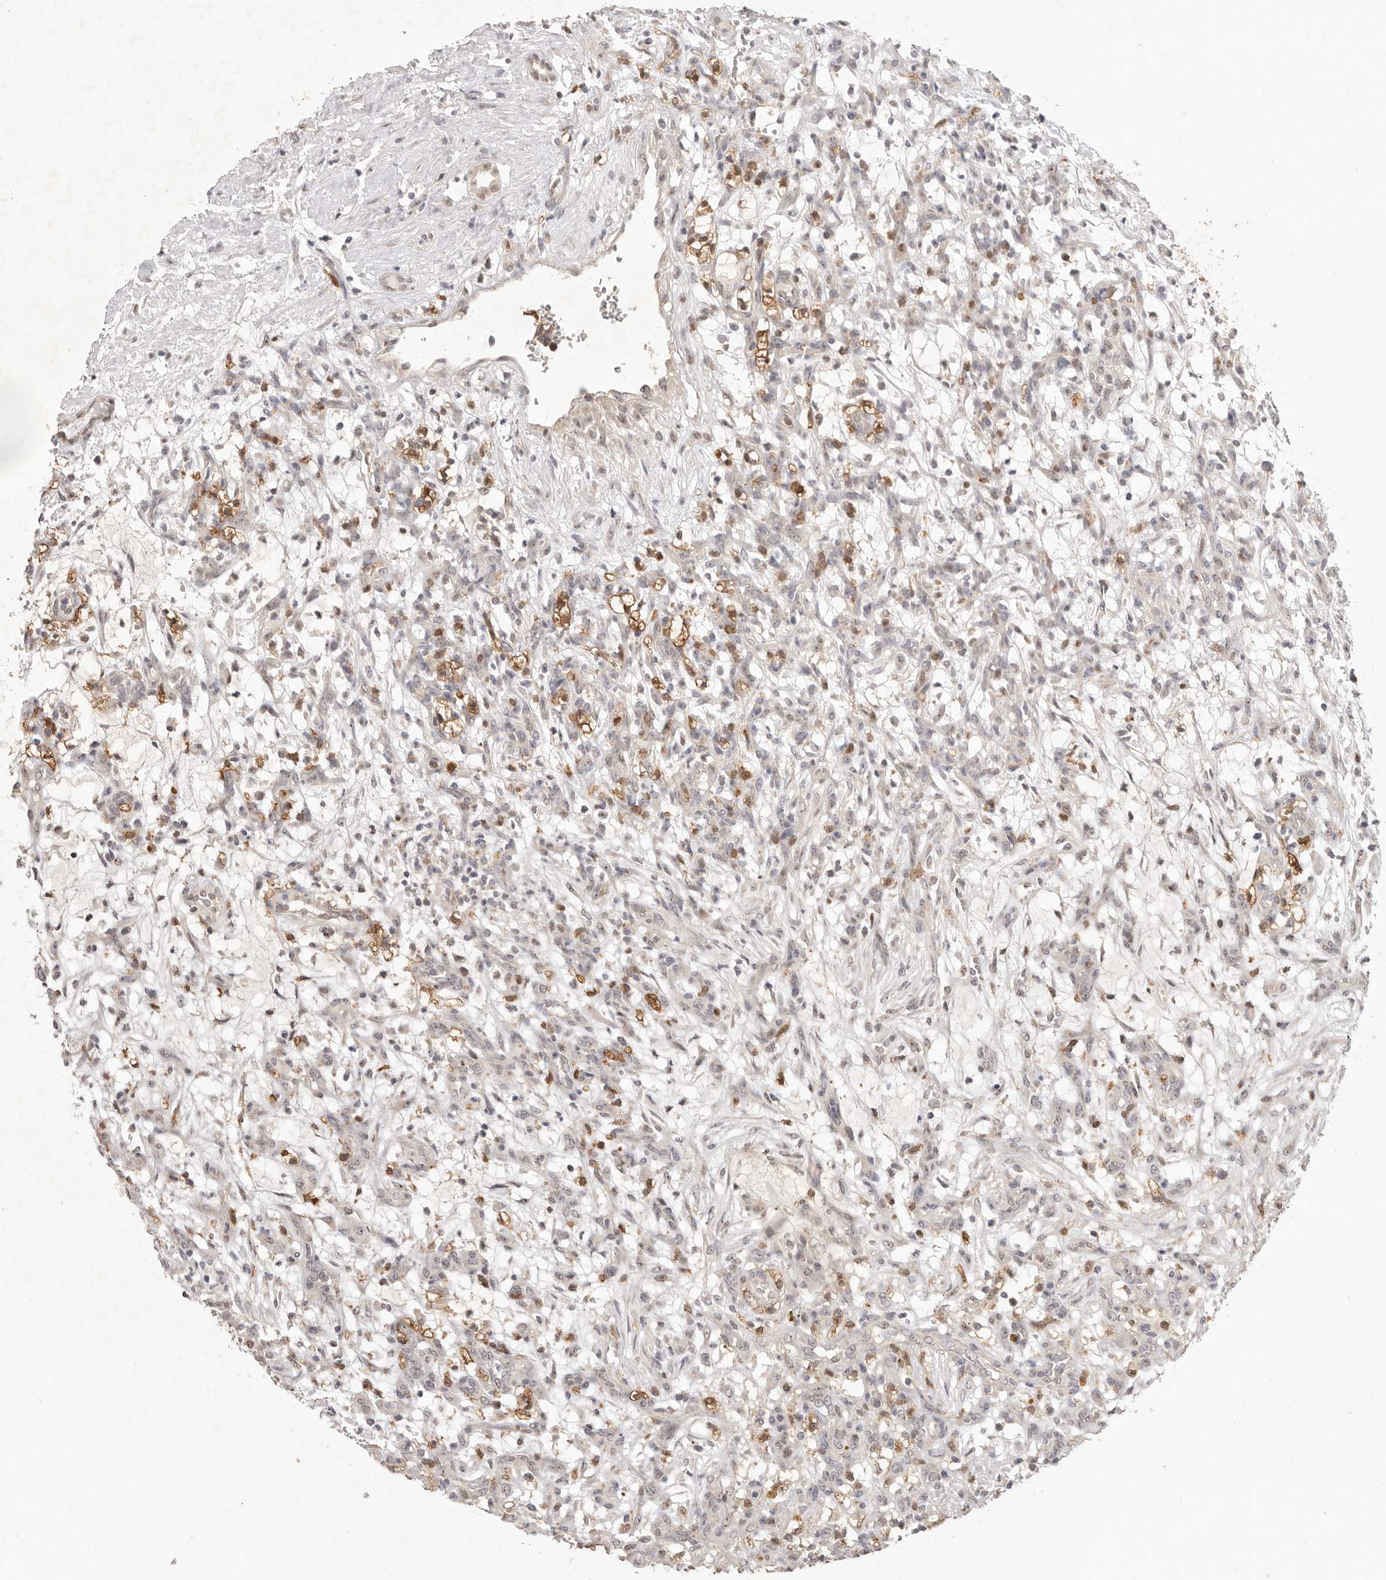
{"staining": {"intensity": "moderate", "quantity": "25%-75%", "location": "cytoplasmic/membranous"}, "tissue": "renal cancer", "cell_type": "Tumor cells", "image_type": "cancer", "snomed": [{"axis": "morphology", "description": "Adenocarcinoma, NOS"}, {"axis": "topography", "description": "Kidney"}], "caption": "Moderate cytoplasmic/membranous positivity is present in approximately 25%-75% of tumor cells in renal cancer. (IHC, brightfield microscopy, high magnification).", "gene": "TADA1", "patient": {"sex": "female", "age": 57}}